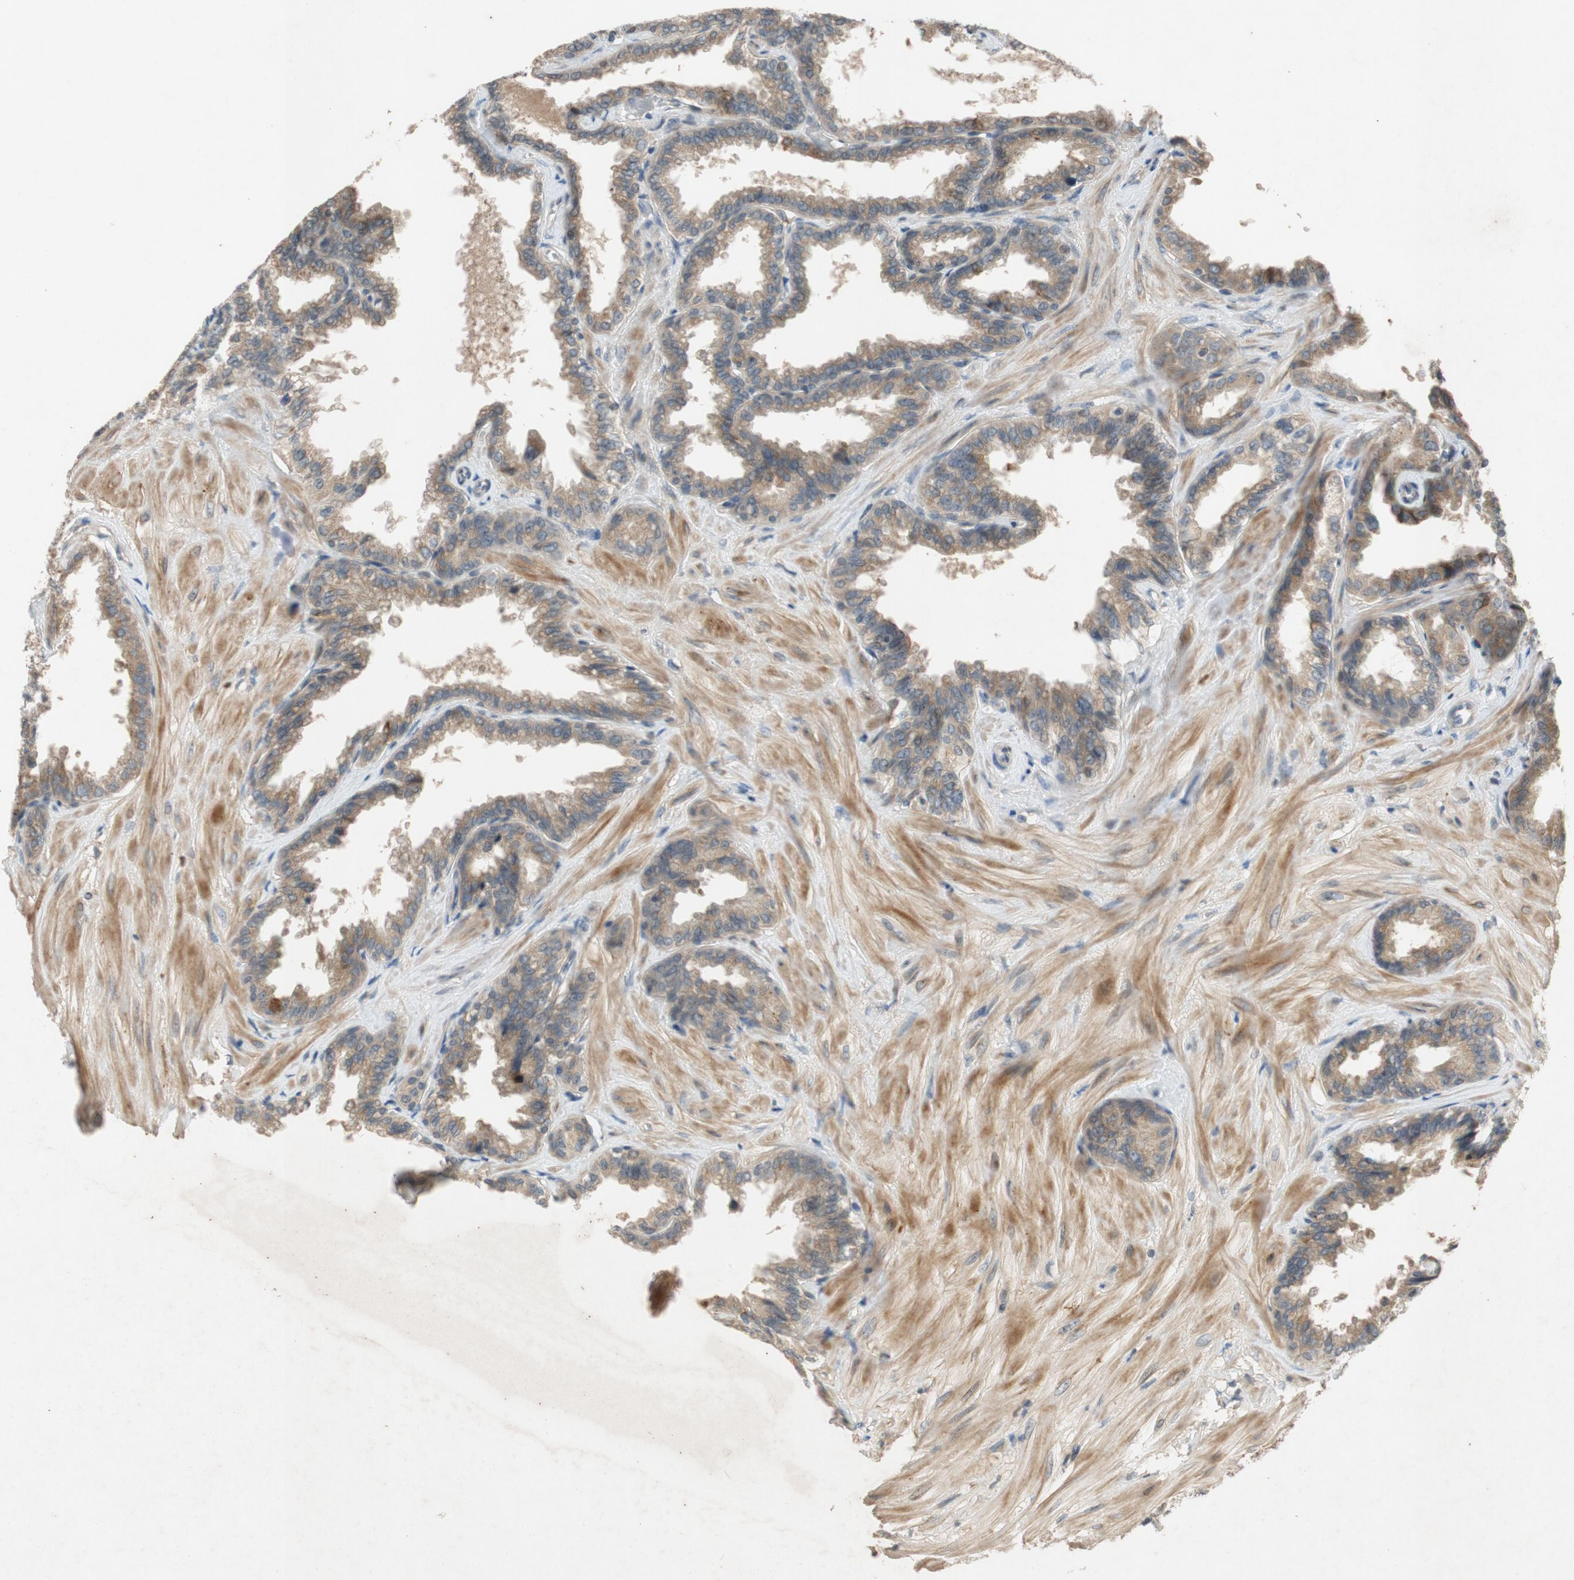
{"staining": {"intensity": "moderate", "quantity": ">75%", "location": "cytoplasmic/membranous"}, "tissue": "seminal vesicle", "cell_type": "Glandular cells", "image_type": "normal", "snomed": [{"axis": "morphology", "description": "Normal tissue, NOS"}, {"axis": "topography", "description": "Seminal veicle"}], "caption": "Protein expression analysis of benign seminal vesicle displays moderate cytoplasmic/membranous positivity in approximately >75% of glandular cells. Nuclei are stained in blue.", "gene": "ATP2C1", "patient": {"sex": "male", "age": 46}}